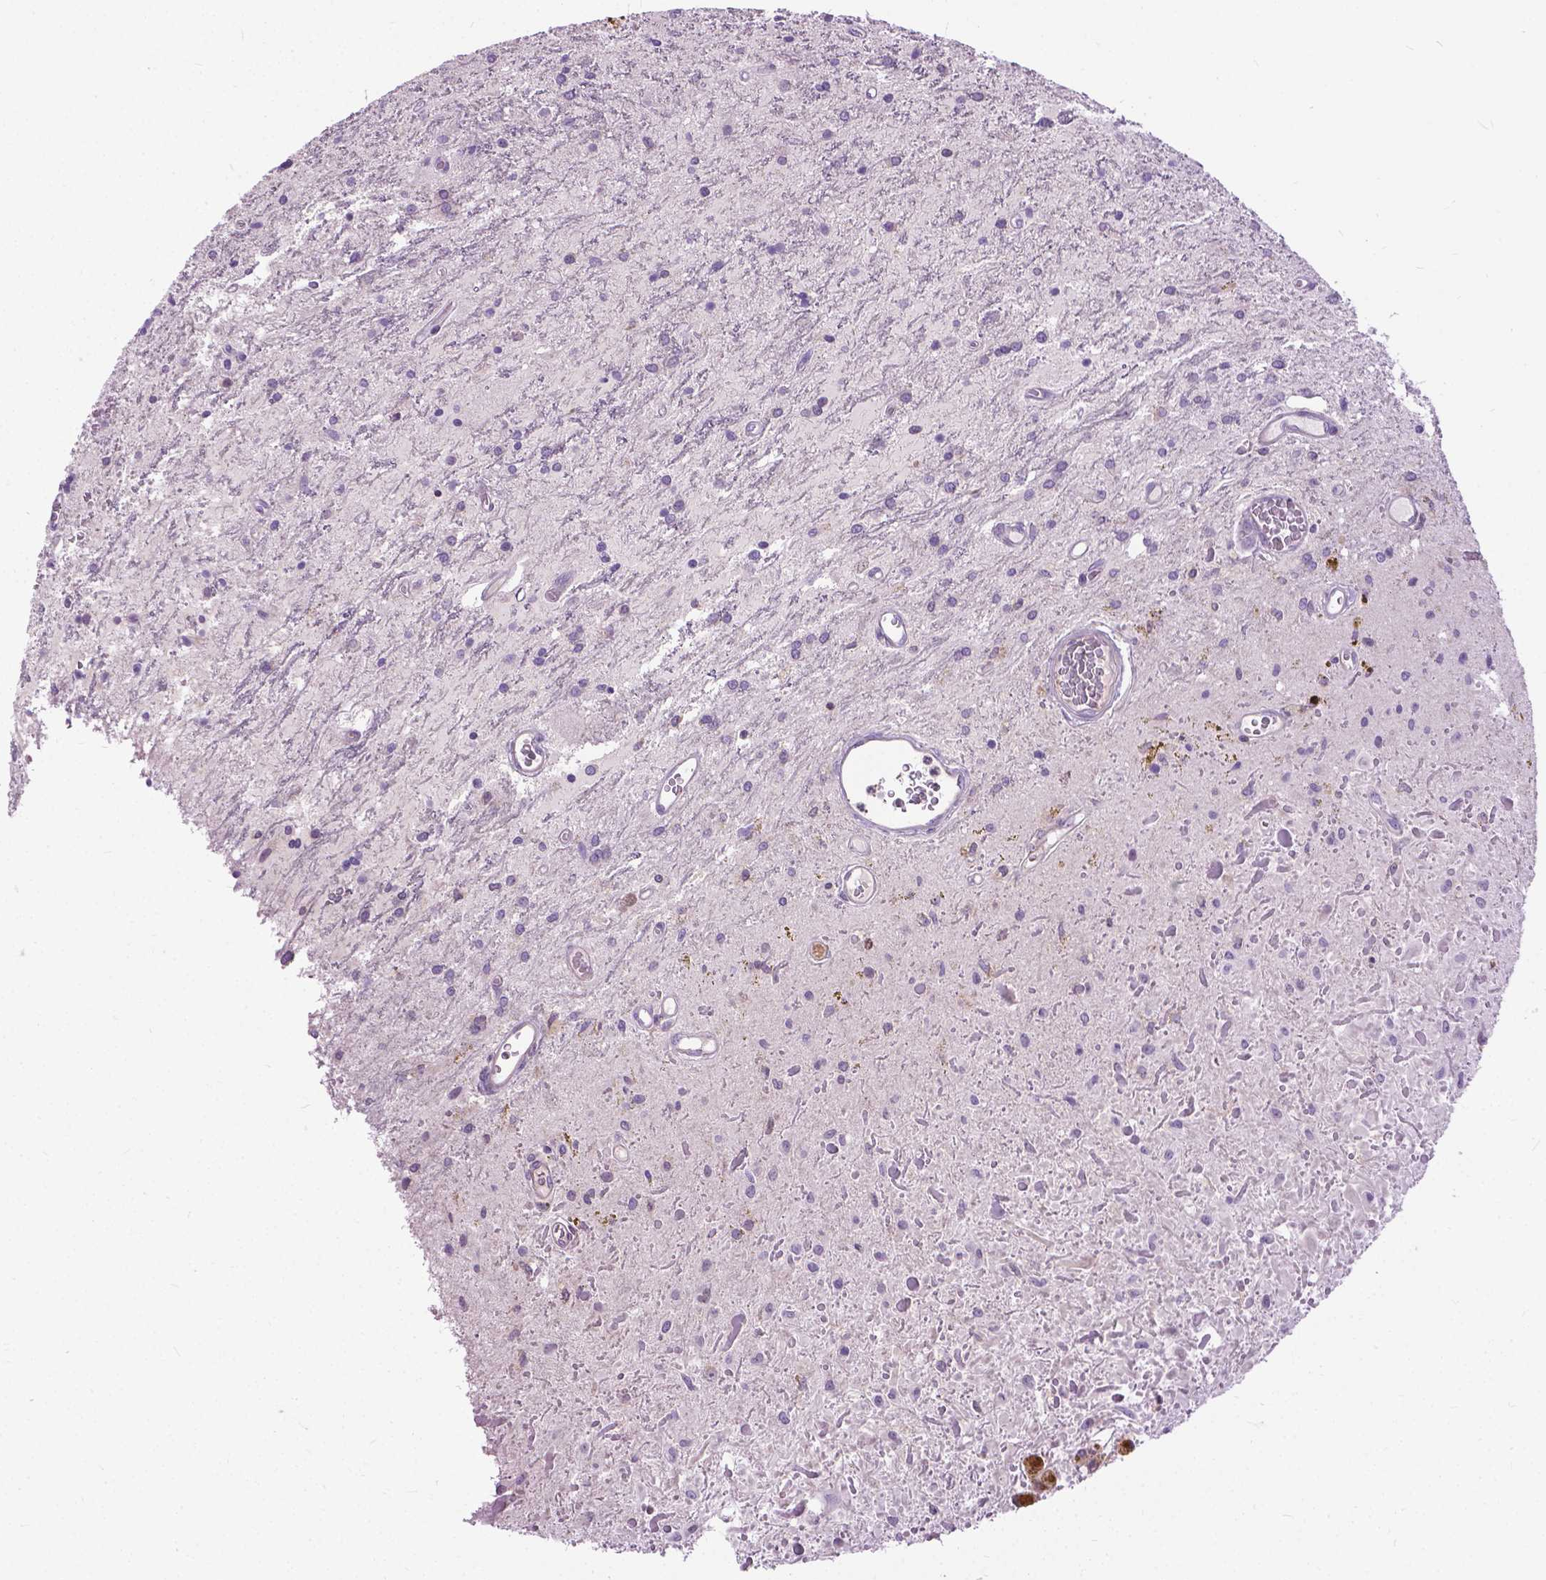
{"staining": {"intensity": "negative", "quantity": "none", "location": "none"}, "tissue": "glioma", "cell_type": "Tumor cells", "image_type": "cancer", "snomed": [{"axis": "morphology", "description": "Glioma, malignant, Low grade"}, {"axis": "topography", "description": "Cerebellum"}], "caption": "Tumor cells are negative for protein expression in human malignant low-grade glioma.", "gene": "JAK3", "patient": {"sex": "female", "age": 14}}